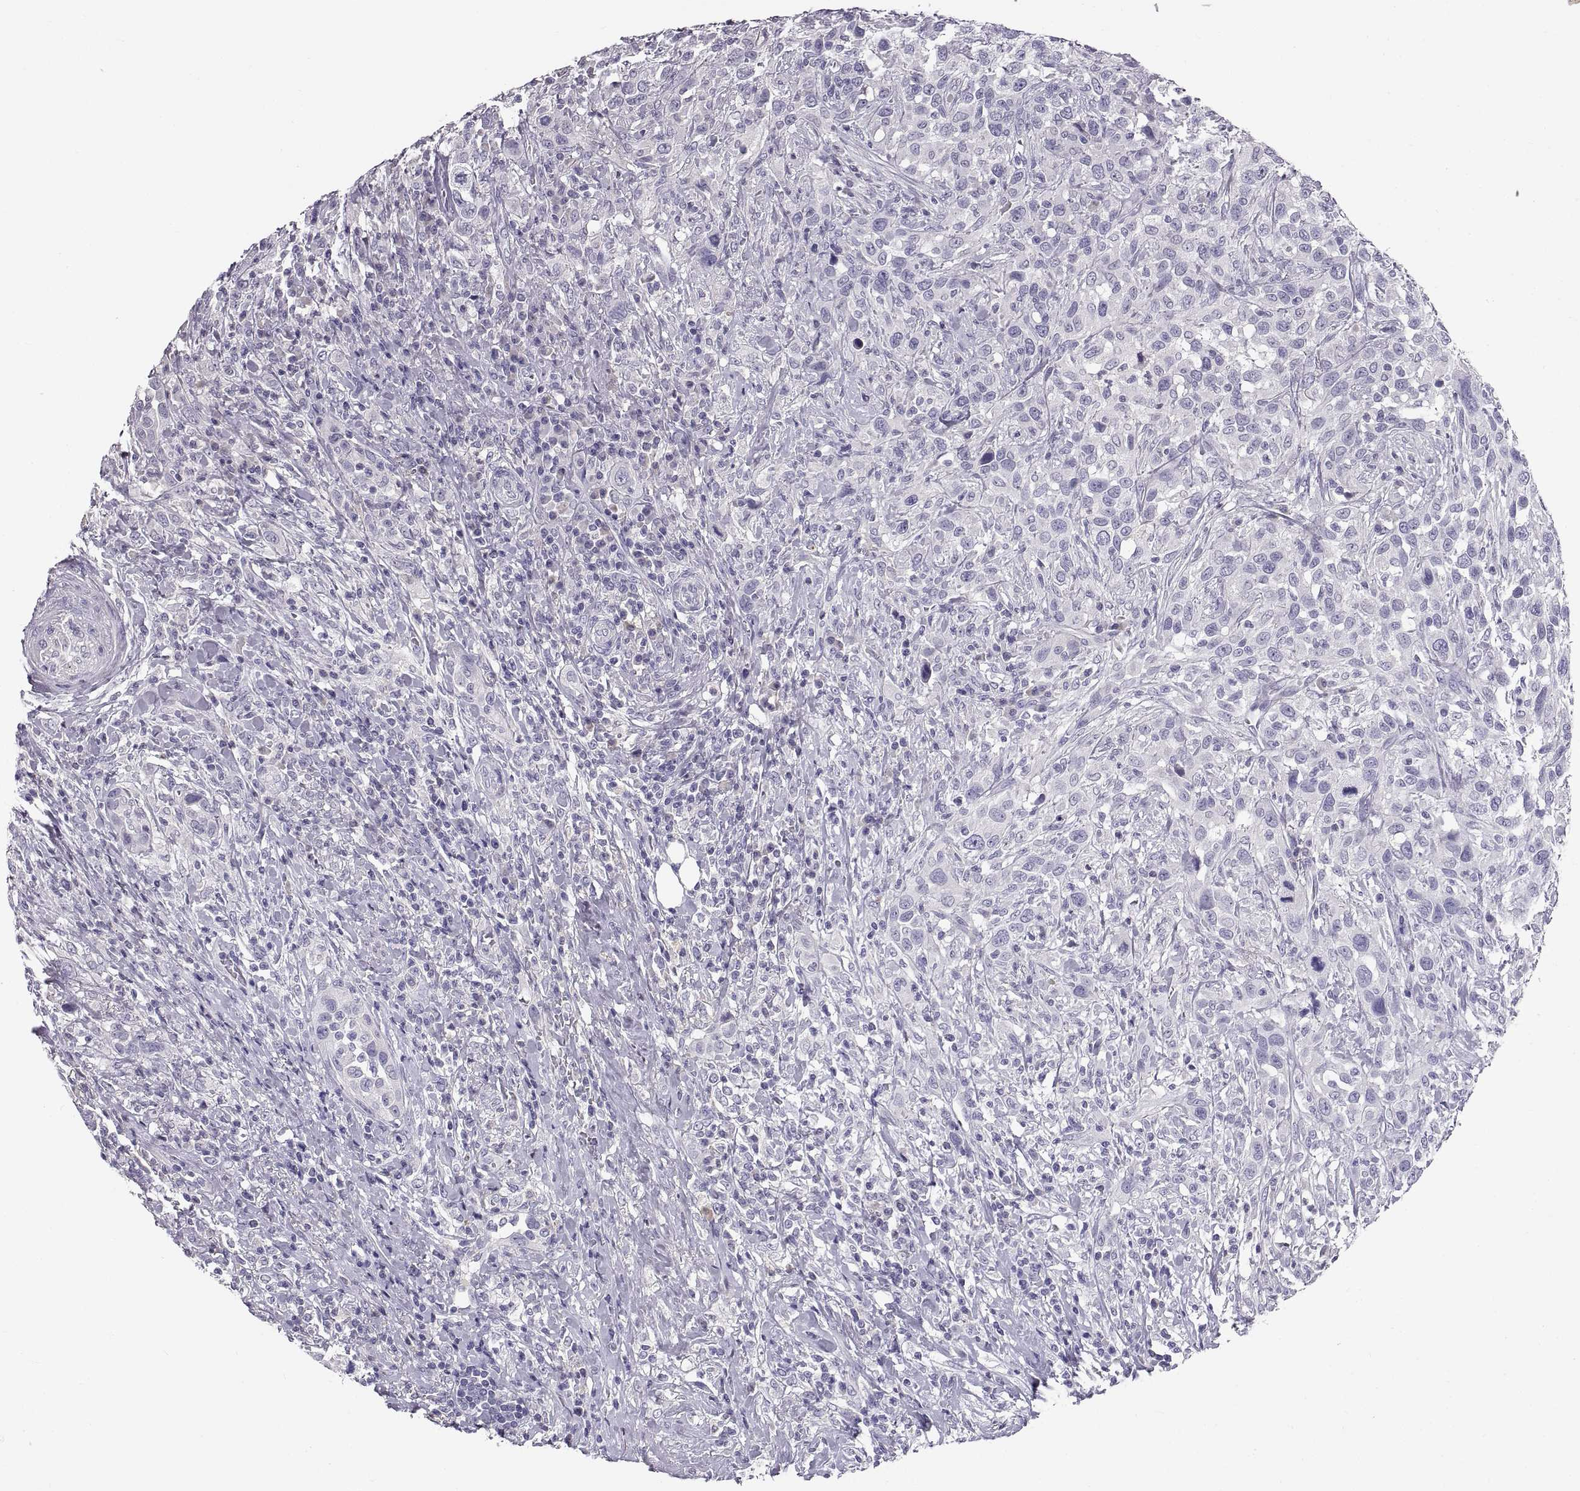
{"staining": {"intensity": "negative", "quantity": "none", "location": "none"}, "tissue": "urothelial cancer", "cell_type": "Tumor cells", "image_type": "cancer", "snomed": [{"axis": "morphology", "description": "Urothelial carcinoma, NOS"}, {"axis": "morphology", "description": "Urothelial carcinoma, High grade"}, {"axis": "topography", "description": "Urinary bladder"}], "caption": "Immunohistochemistry (IHC) photomicrograph of neoplastic tissue: human urothelial cancer stained with DAB shows no significant protein expression in tumor cells.", "gene": "ADAM32", "patient": {"sex": "female", "age": 64}}